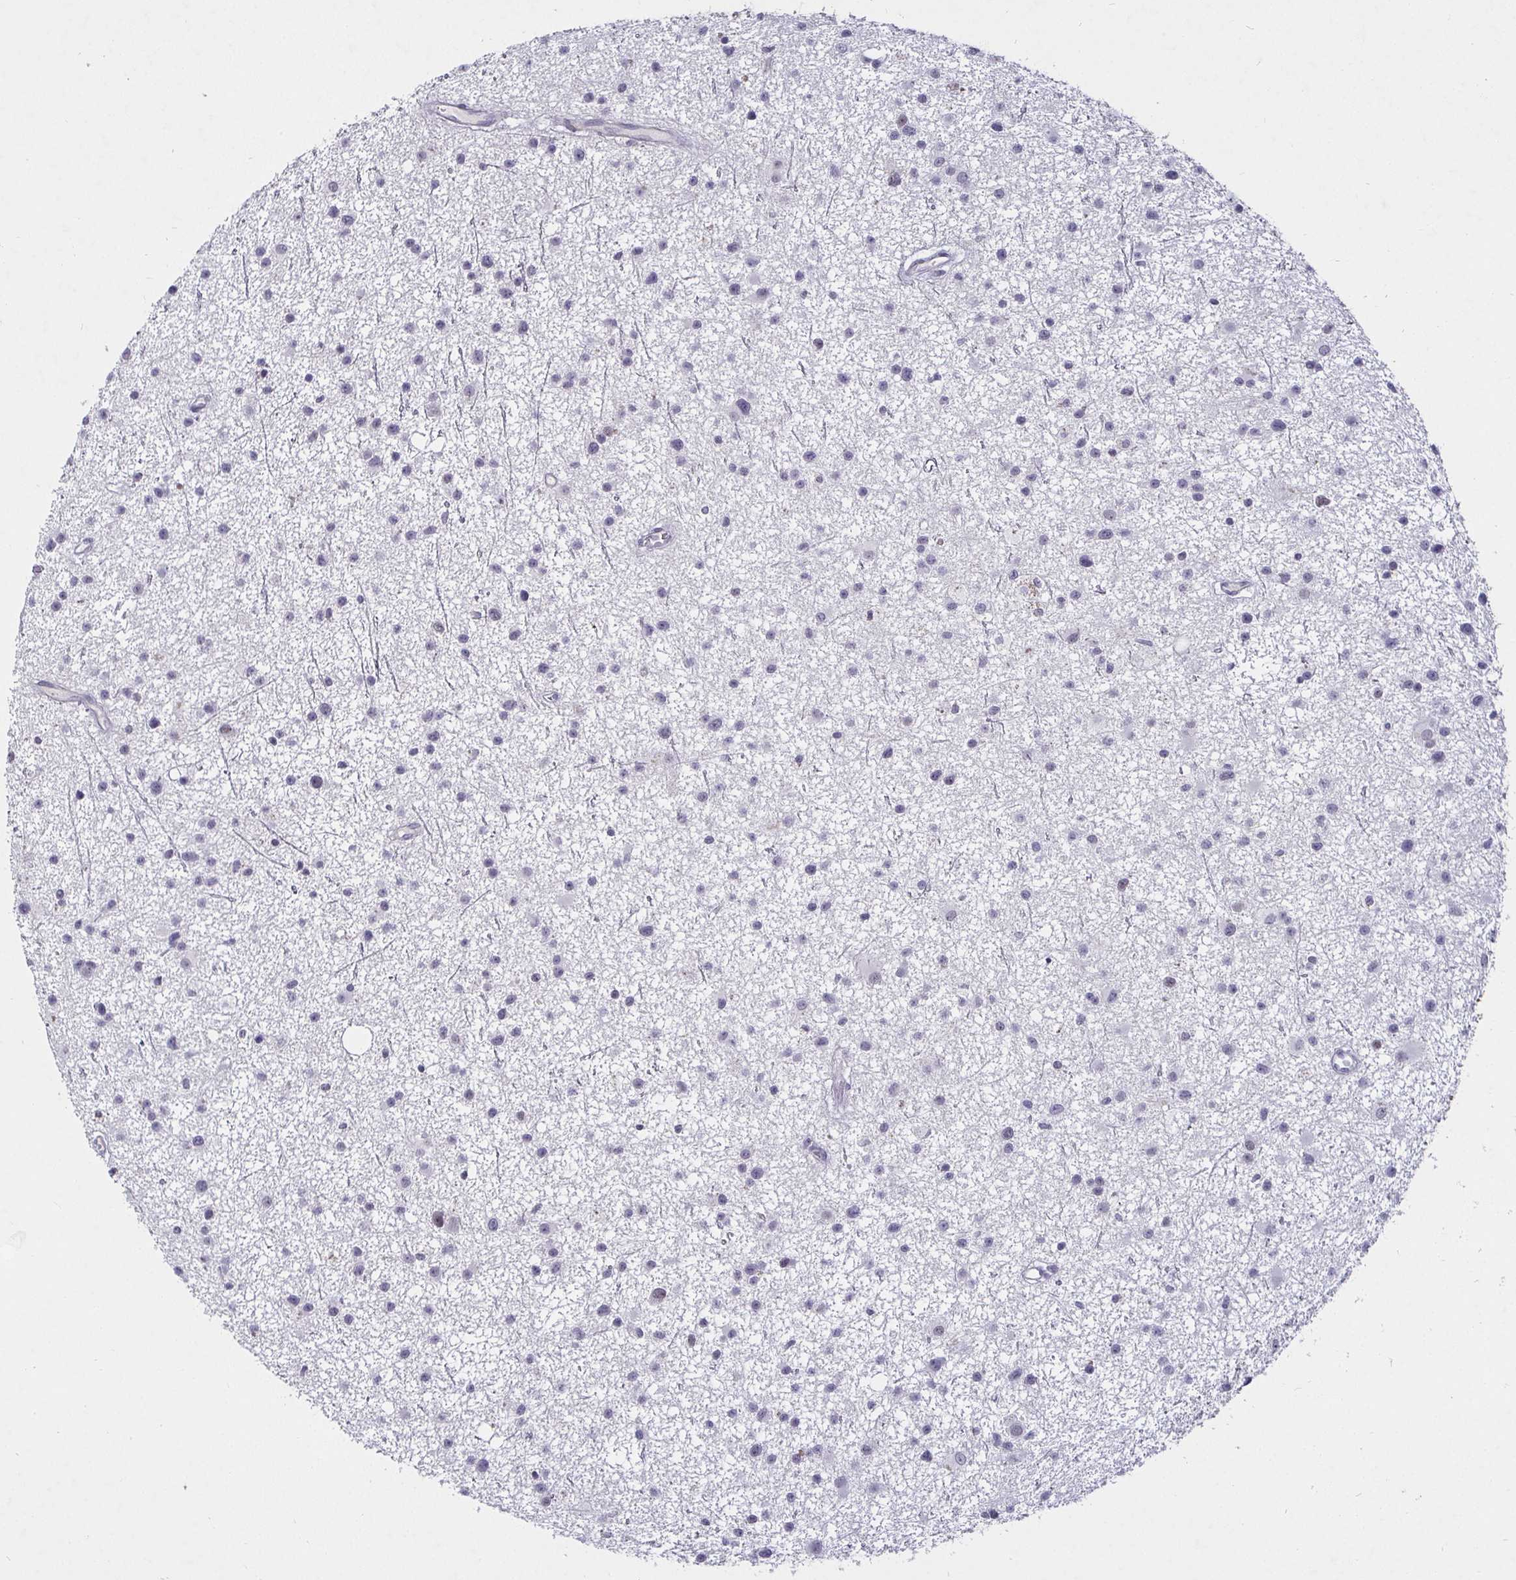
{"staining": {"intensity": "negative", "quantity": "none", "location": "none"}, "tissue": "glioma", "cell_type": "Tumor cells", "image_type": "cancer", "snomed": [{"axis": "morphology", "description": "Glioma, malignant, Low grade"}, {"axis": "topography", "description": "Brain"}], "caption": "Malignant low-grade glioma was stained to show a protein in brown. There is no significant positivity in tumor cells. Nuclei are stained in blue.", "gene": "MLH1", "patient": {"sex": "male", "age": 43}}